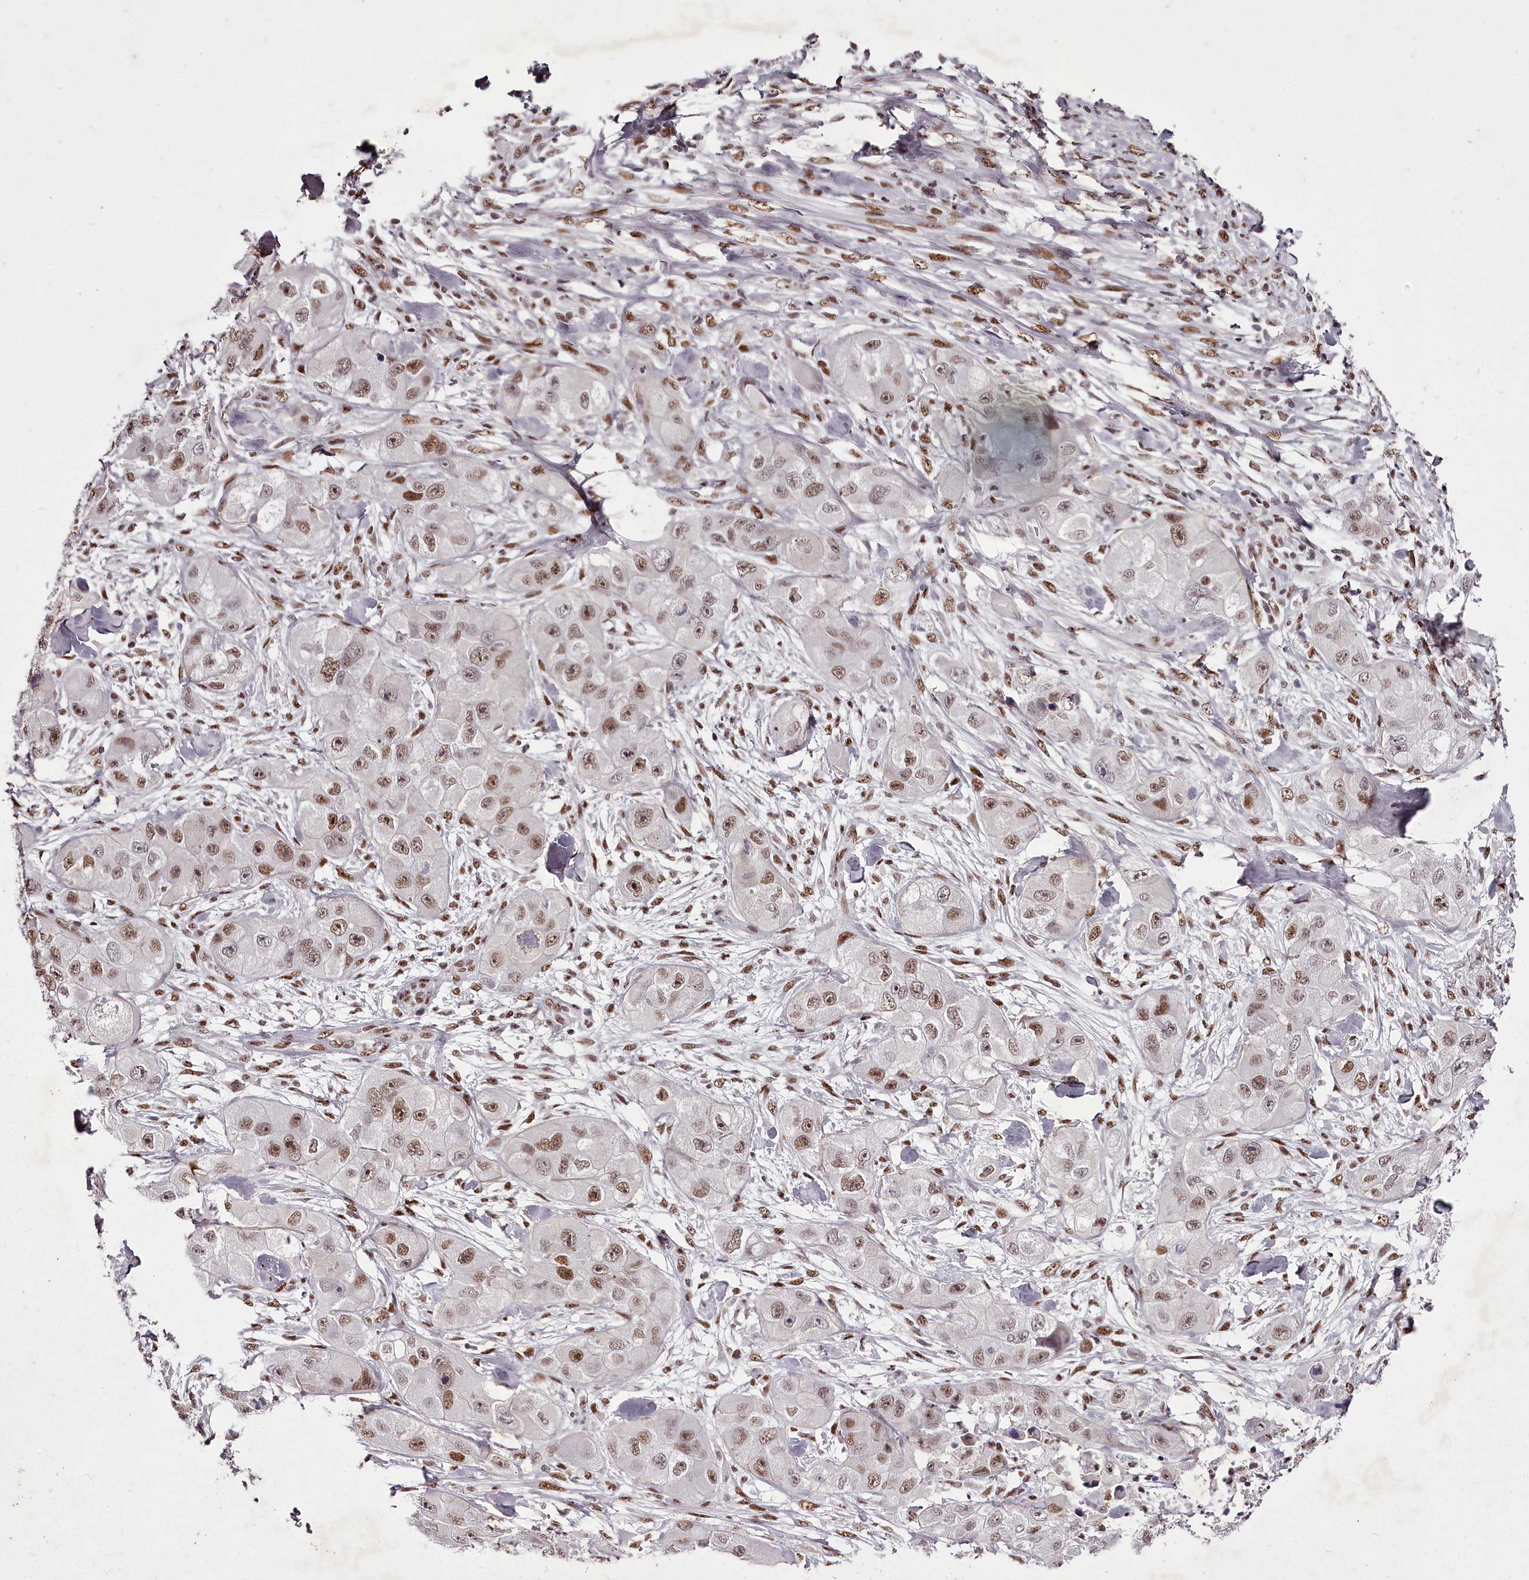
{"staining": {"intensity": "moderate", "quantity": ">75%", "location": "nuclear"}, "tissue": "skin cancer", "cell_type": "Tumor cells", "image_type": "cancer", "snomed": [{"axis": "morphology", "description": "Squamous cell carcinoma, NOS"}, {"axis": "topography", "description": "Skin"}, {"axis": "topography", "description": "Subcutis"}], "caption": "DAB immunohistochemical staining of human squamous cell carcinoma (skin) shows moderate nuclear protein positivity in about >75% of tumor cells.", "gene": "PSPC1", "patient": {"sex": "male", "age": 73}}